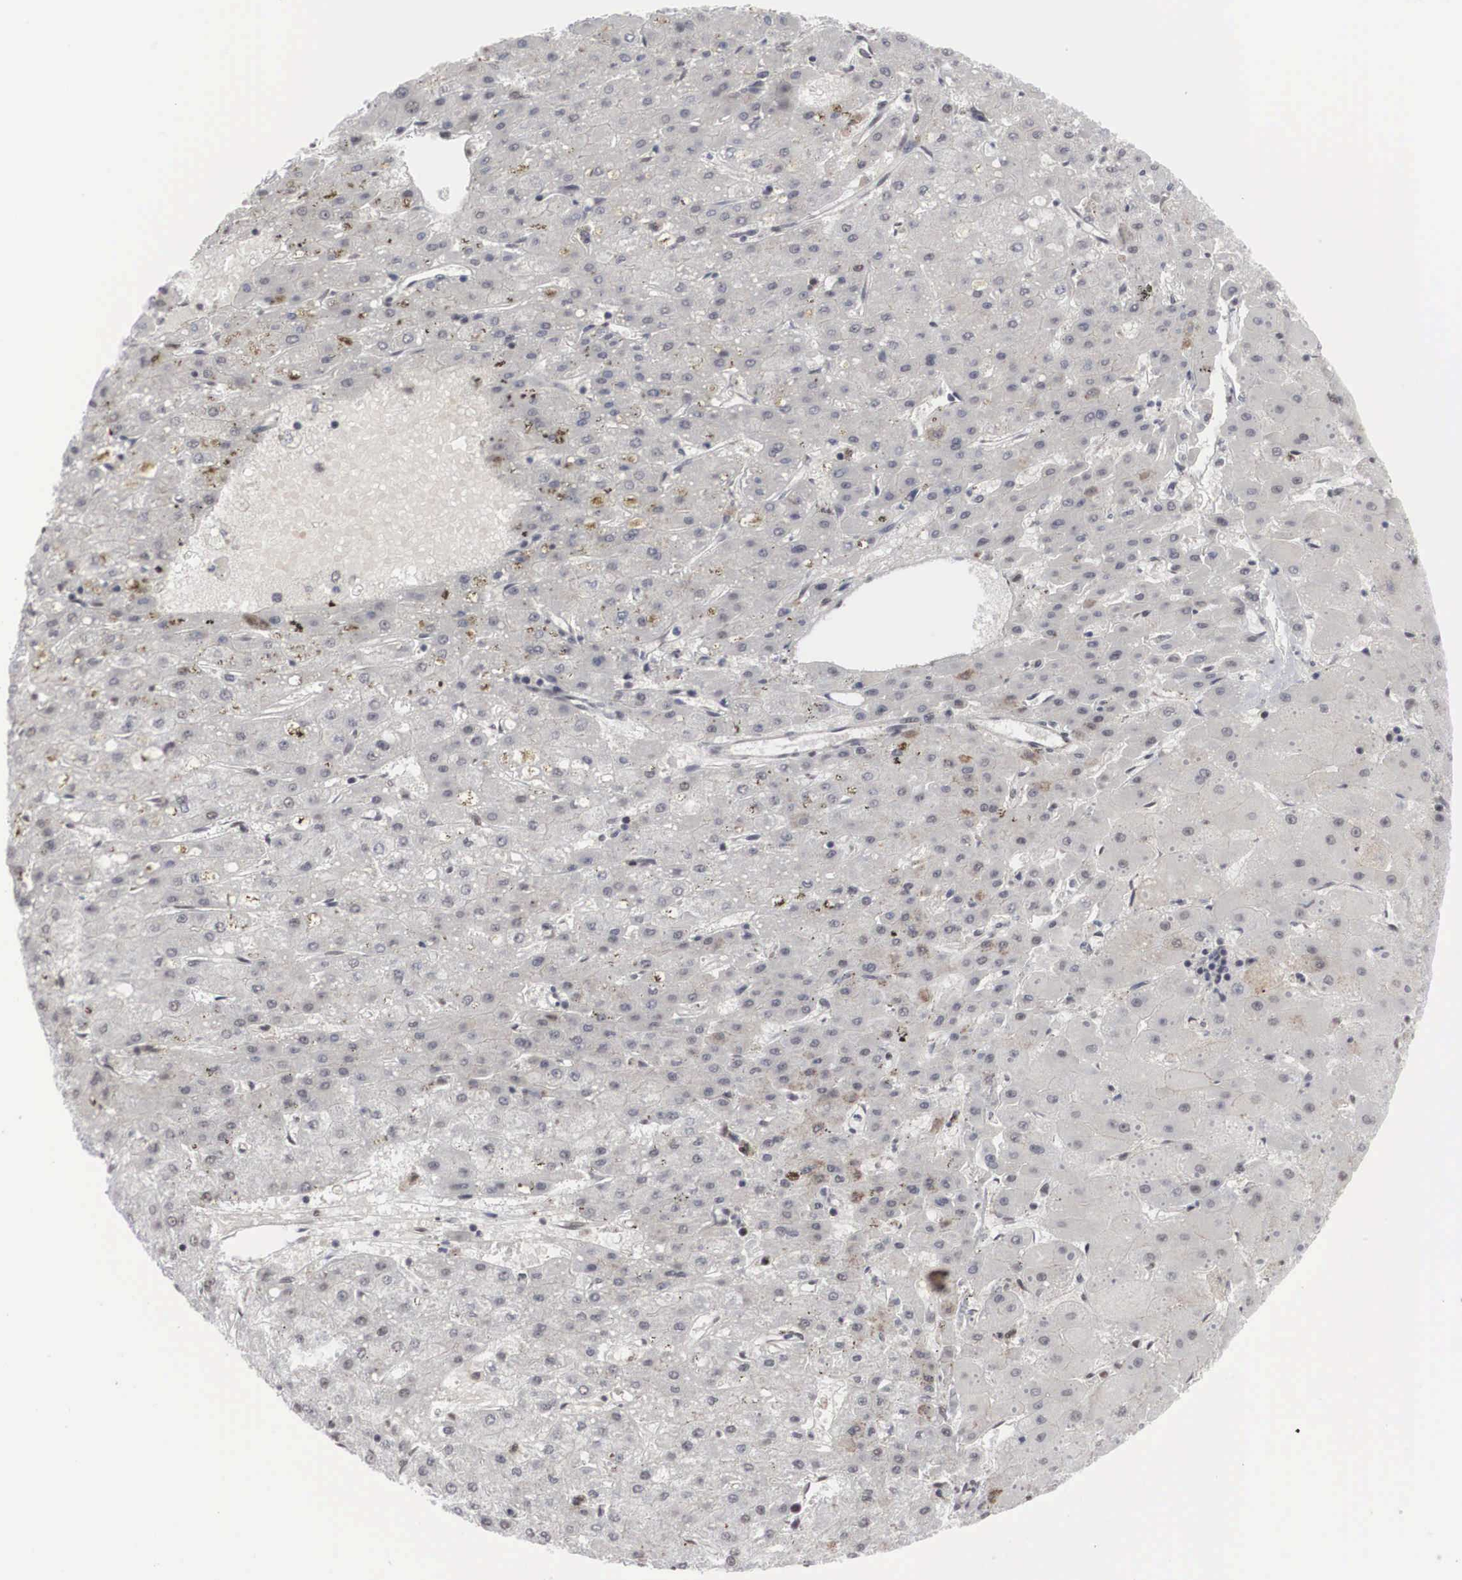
{"staining": {"intensity": "weak", "quantity": "<25%", "location": "cytoplasmic/membranous,nuclear"}, "tissue": "liver cancer", "cell_type": "Tumor cells", "image_type": "cancer", "snomed": [{"axis": "morphology", "description": "Carcinoma, Hepatocellular, NOS"}, {"axis": "topography", "description": "Liver"}], "caption": "Image shows no significant protein positivity in tumor cells of liver cancer. Nuclei are stained in blue.", "gene": "AUTS2", "patient": {"sex": "female", "age": 52}}